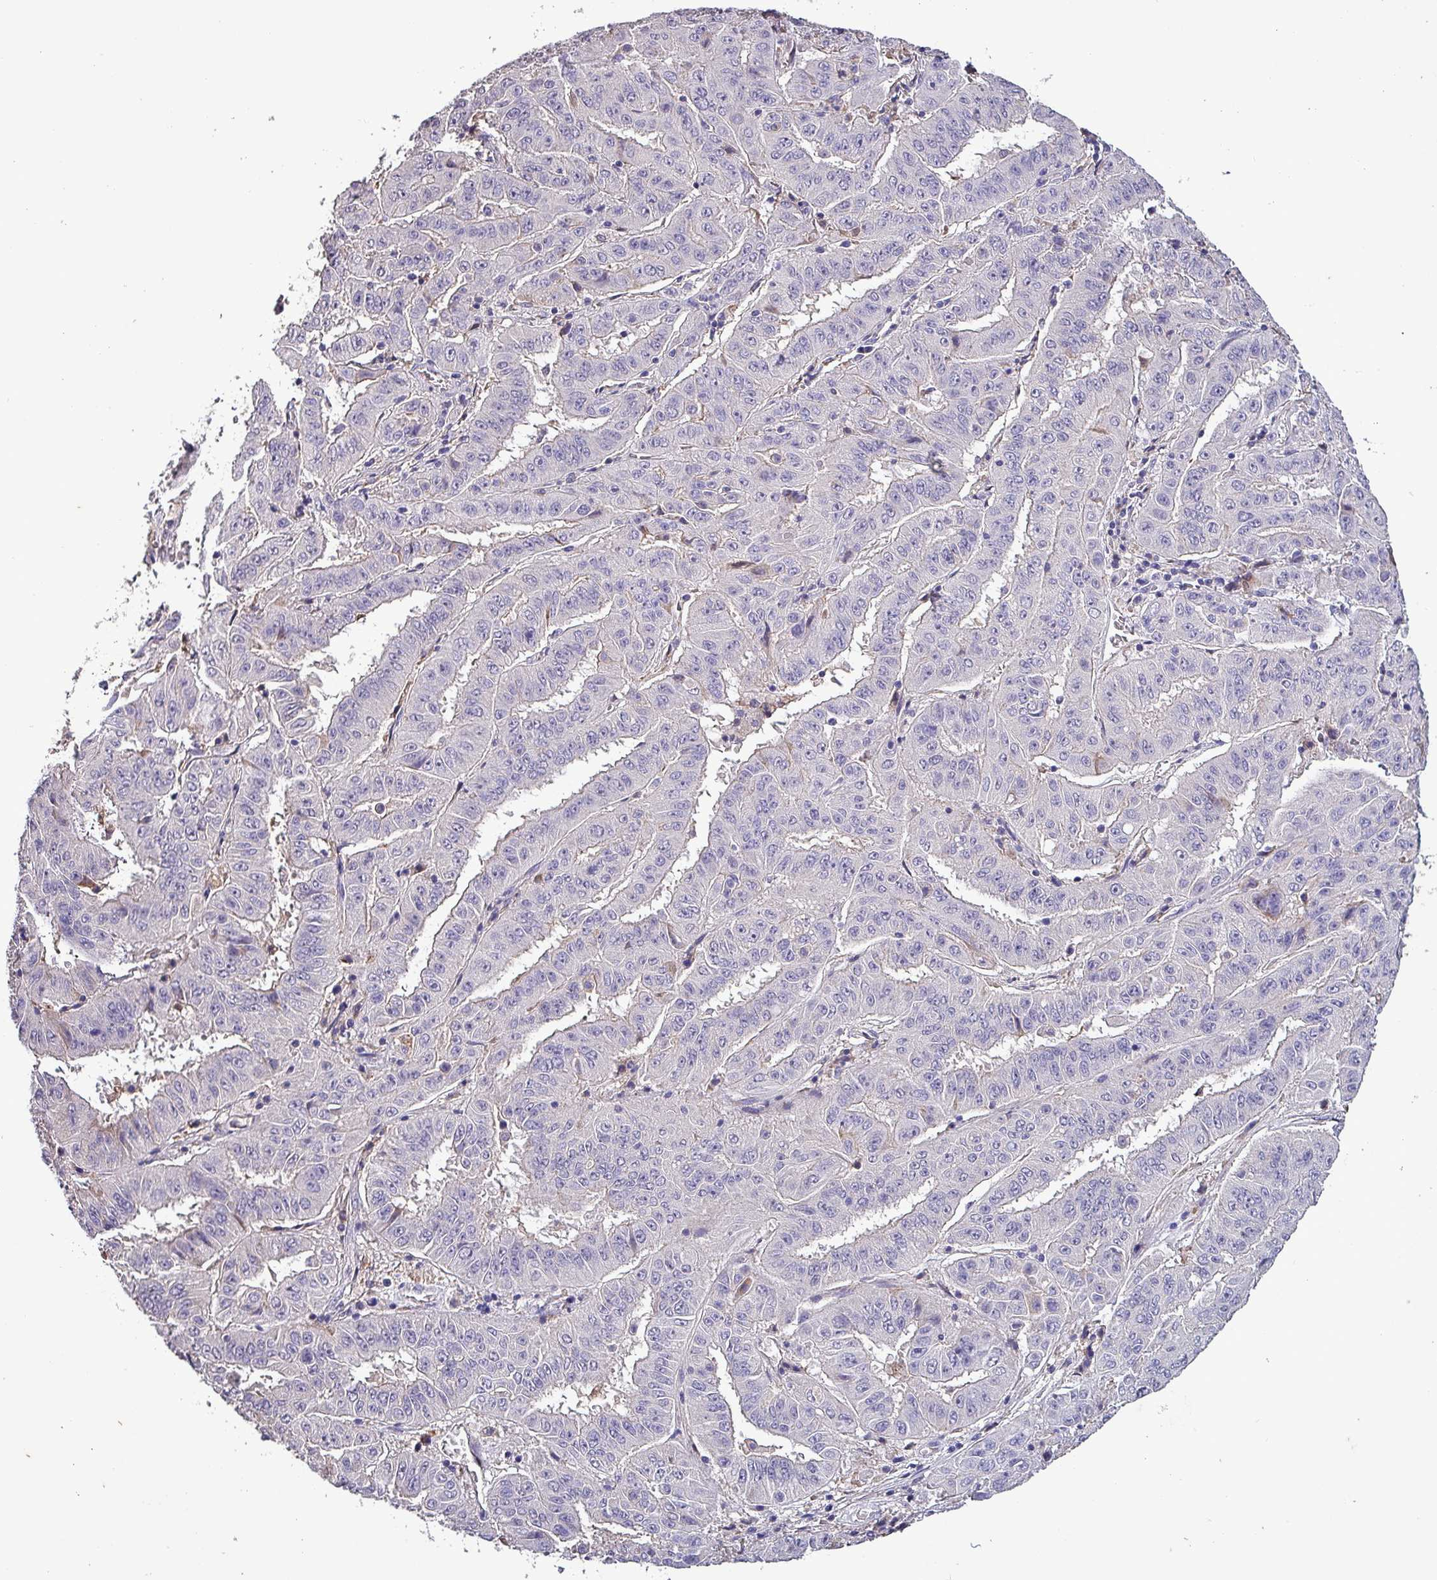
{"staining": {"intensity": "negative", "quantity": "none", "location": "none"}, "tissue": "pancreatic cancer", "cell_type": "Tumor cells", "image_type": "cancer", "snomed": [{"axis": "morphology", "description": "Adenocarcinoma, NOS"}, {"axis": "topography", "description": "Pancreas"}], "caption": "Tumor cells show no significant protein staining in pancreatic adenocarcinoma.", "gene": "HTRA4", "patient": {"sex": "male", "age": 63}}